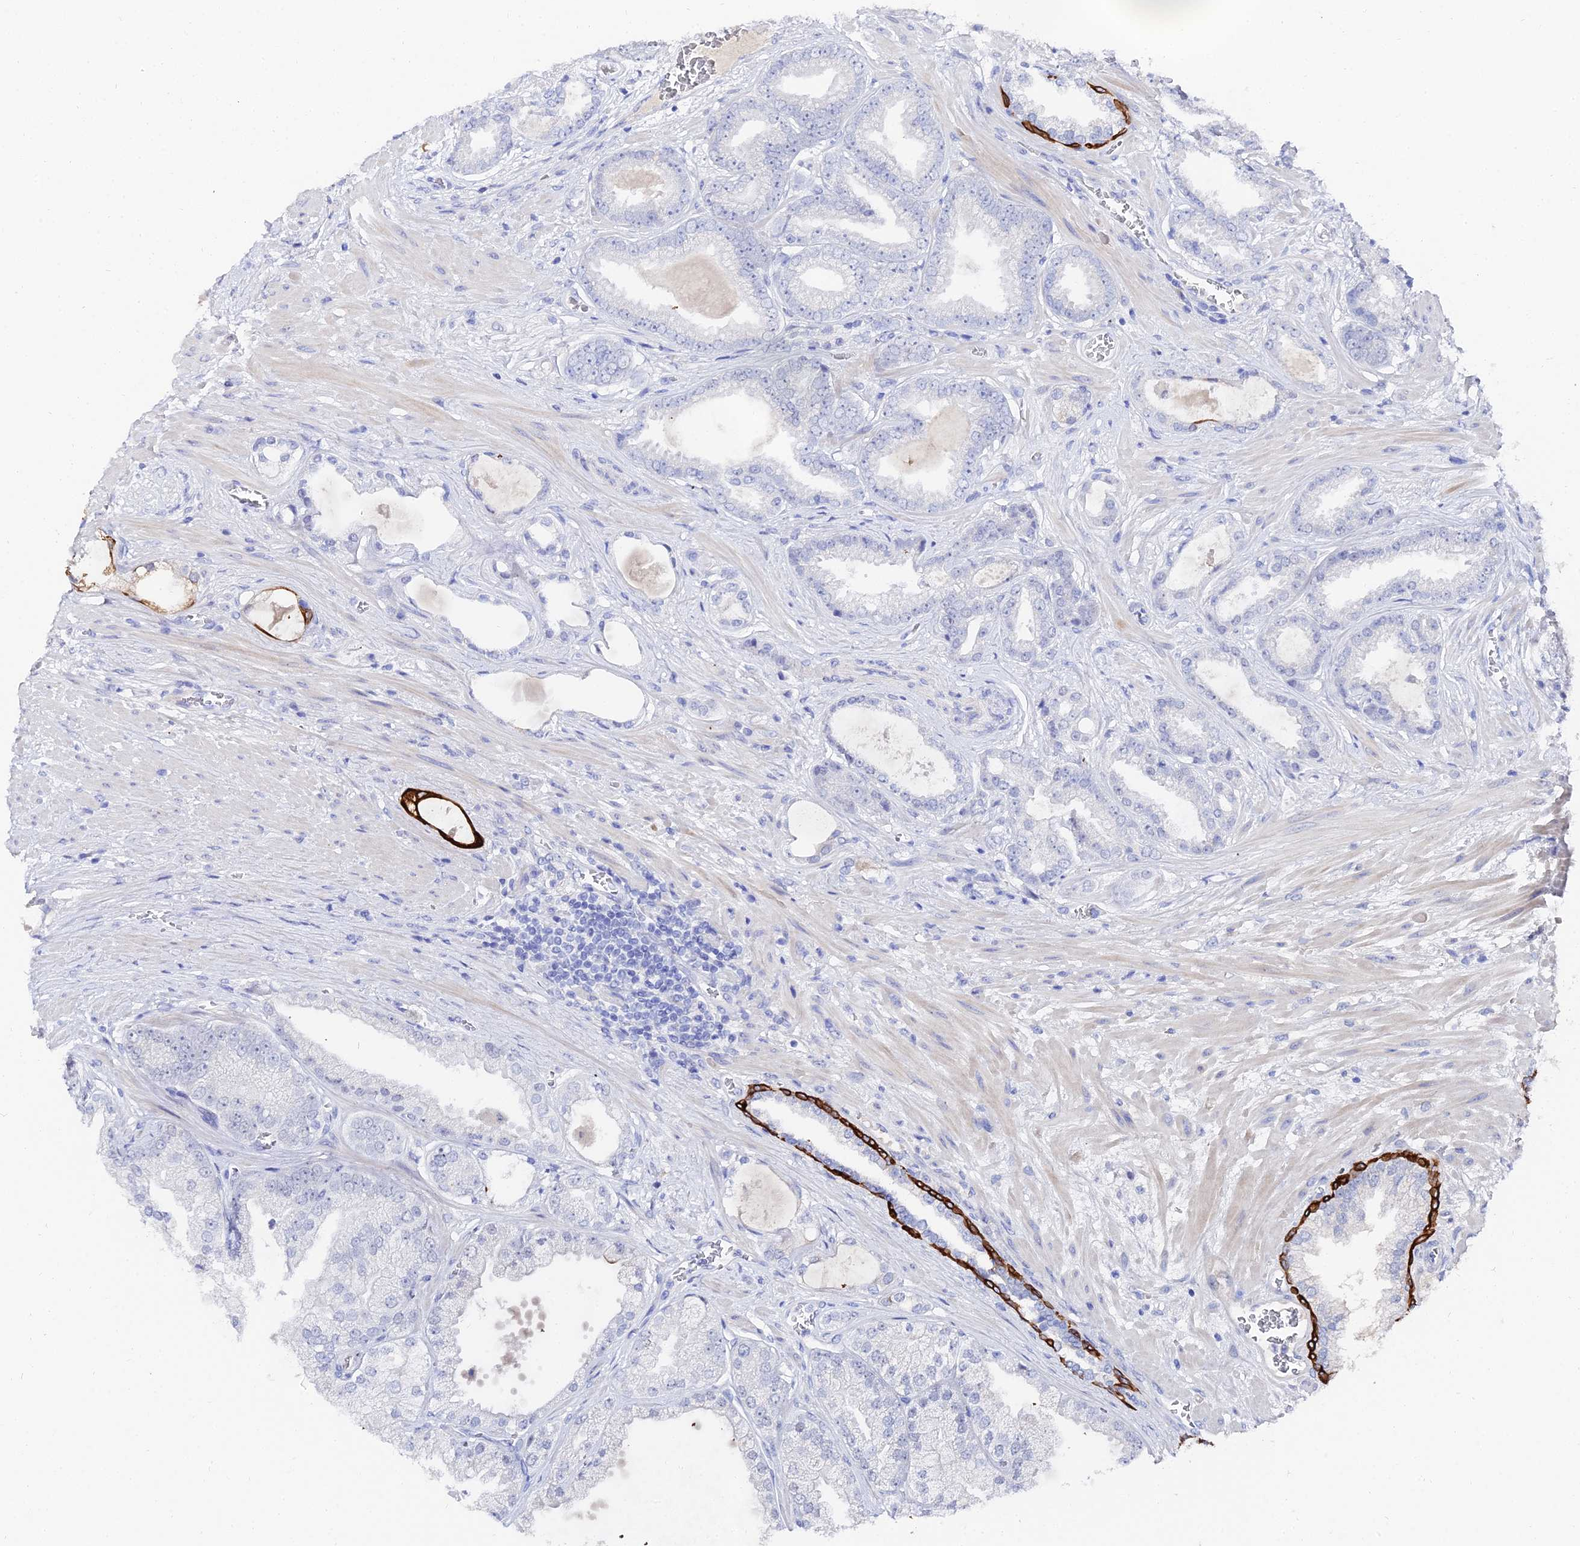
{"staining": {"intensity": "negative", "quantity": "none", "location": "none"}, "tissue": "prostate cancer", "cell_type": "Tumor cells", "image_type": "cancer", "snomed": [{"axis": "morphology", "description": "Adenocarcinoma, Low grade"}, {"axis": "topography", "description": "Prostate"}], "caption": "Tumor cells are negative for protein expression in human low-grade adenocarcinoma (prostate).", "gene": "KRT17", "patient": {"sex": "male", "age": 57}}